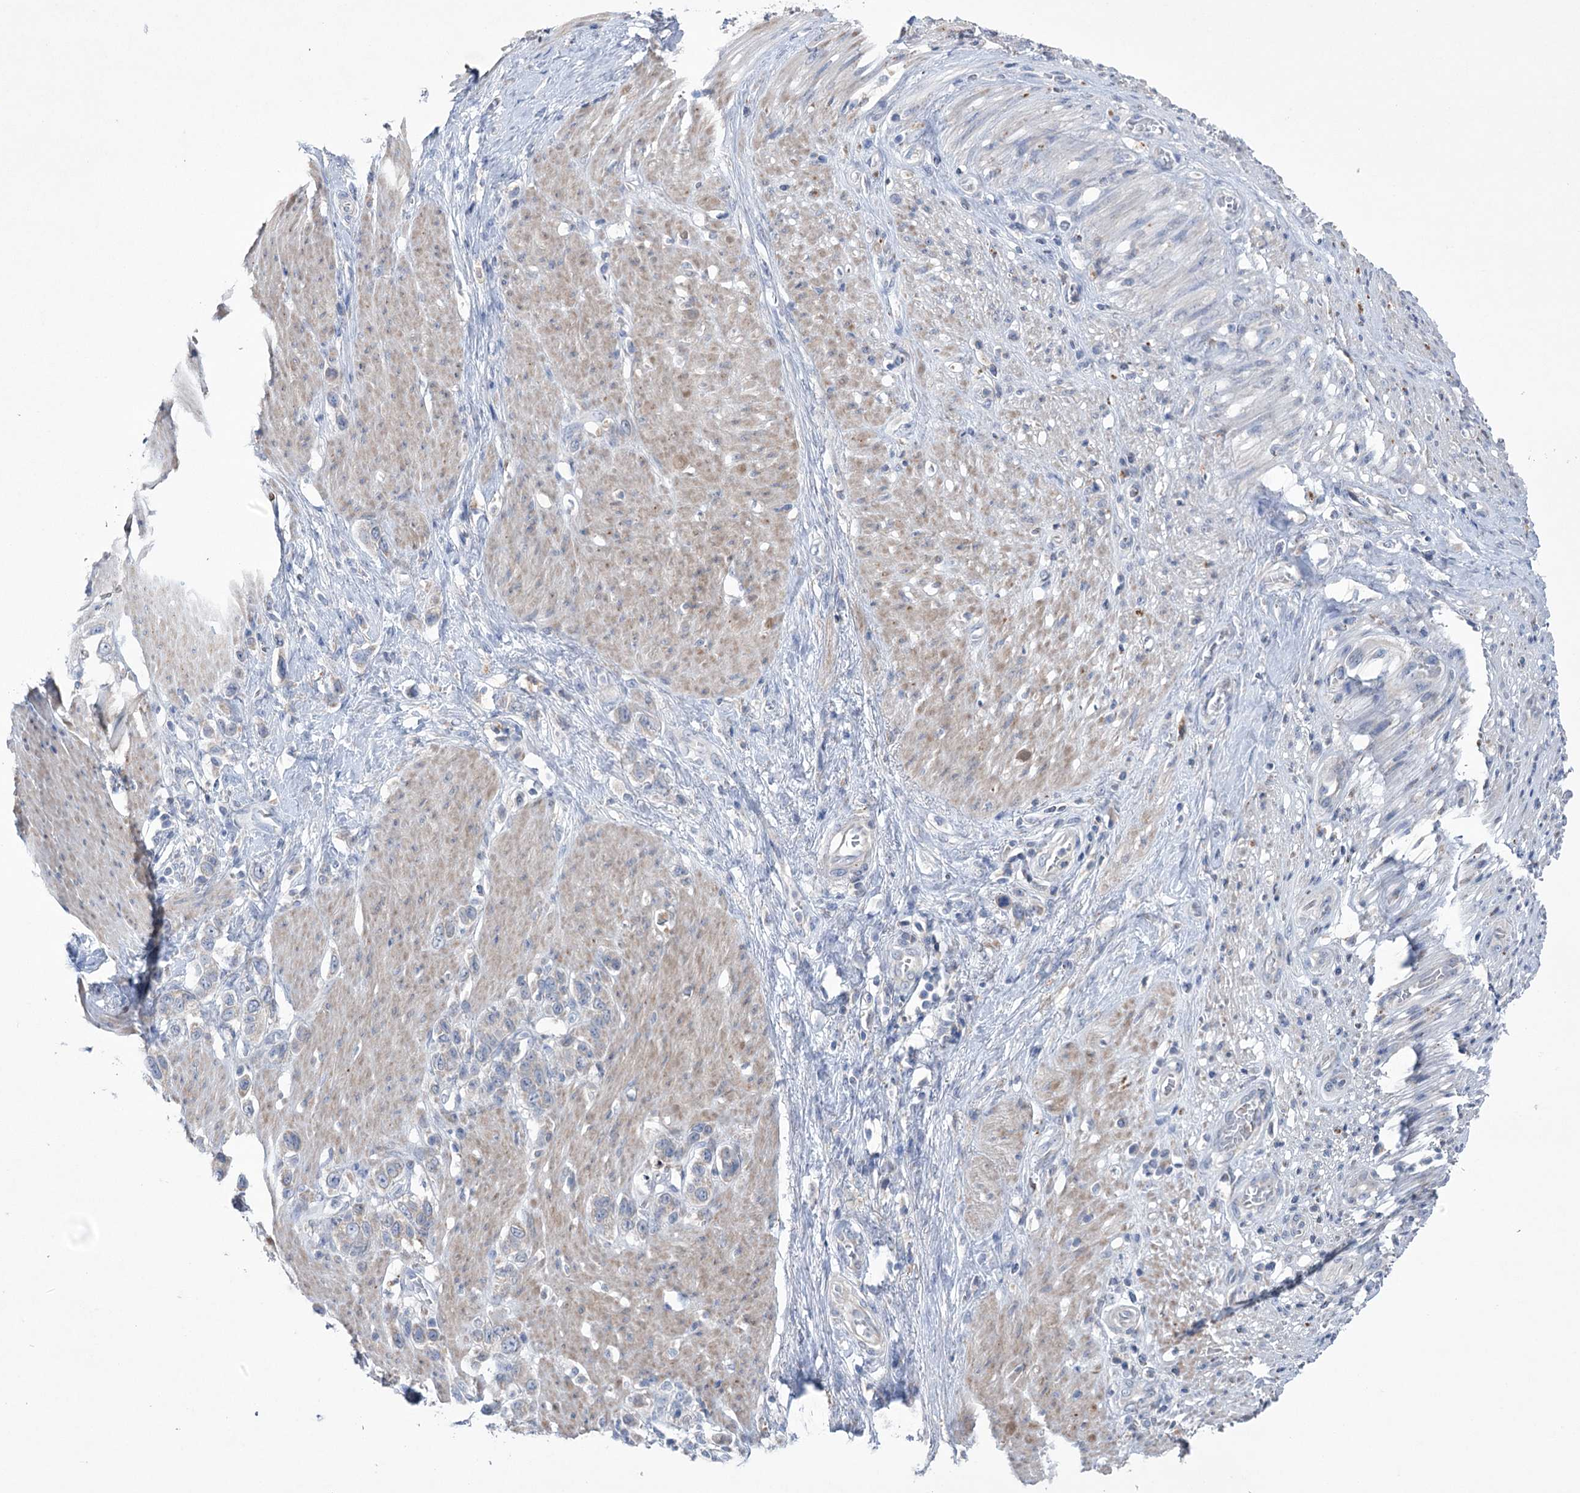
{"staining": {"intensity": "negative", "quantity": "none", "location": "none"}, "tissue": "stomach cancer", "cell_type": "Tumor cells", "image_type": "cancer", "snomed": [{"axis": "morphology", "description": "Adenocarcinoma, NOS"}, {"axis": "morphology", "description": "Adenocarcinoma, High grade"}, {"axis": "topography", "description": "Stomach, upper"}, {"axis": "topography", "description": "Stomach, lower"}], "caption": "The image demonstrates no significant positivity in tumor cells of stomach adenocarcinoma.", "gene": "MTCH2", "patient": {"sex": "female", "age": 65}}